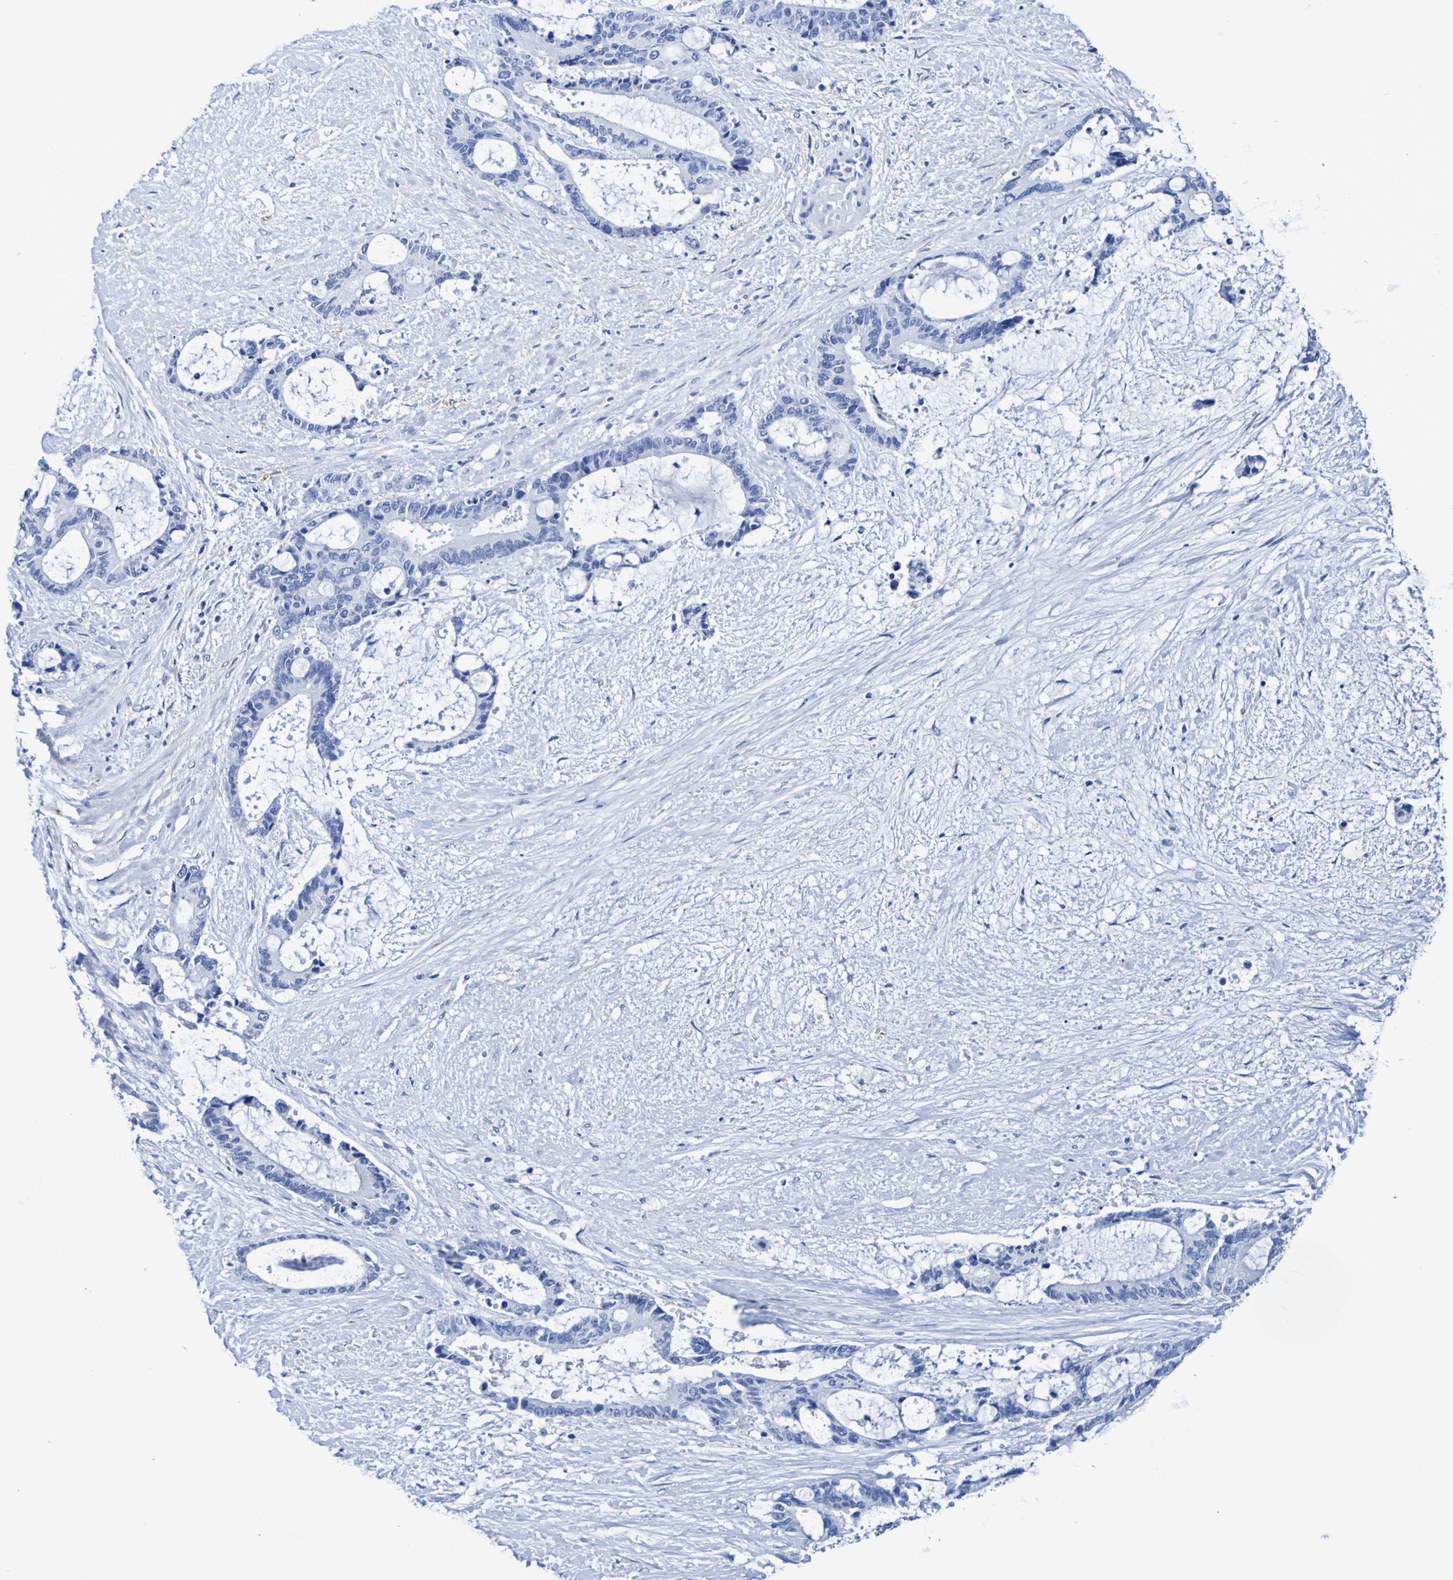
{"staining": {"intensity": "negative", "quantity": "none", "location": "none"}, "tissue": "liver cancer", "cell_type": "Tumor cells", "image_type": "cancer", "snomed": [{"axis": "morphology", "description": "Normal tissue, NOS"}, {"axis": "morphology", "description": "Cholangiocarcinoma"}, {"axis": "topography", "description": "Liver"}, {"axis": "topography", "description": "Peripheral nerve tissue"}], "caption": "Cholangiocarcinoma (liver) was stained to show a protein in brown. There is no significant positivity in tumor cells. Brightfield microscopy of immunohistochemistry (IHC) stained with DAB (brown) and hematoxylin (blue), captured at high magnification.", "gene": "DPEP1", "patient": {"sex": "female", "age": 73}}